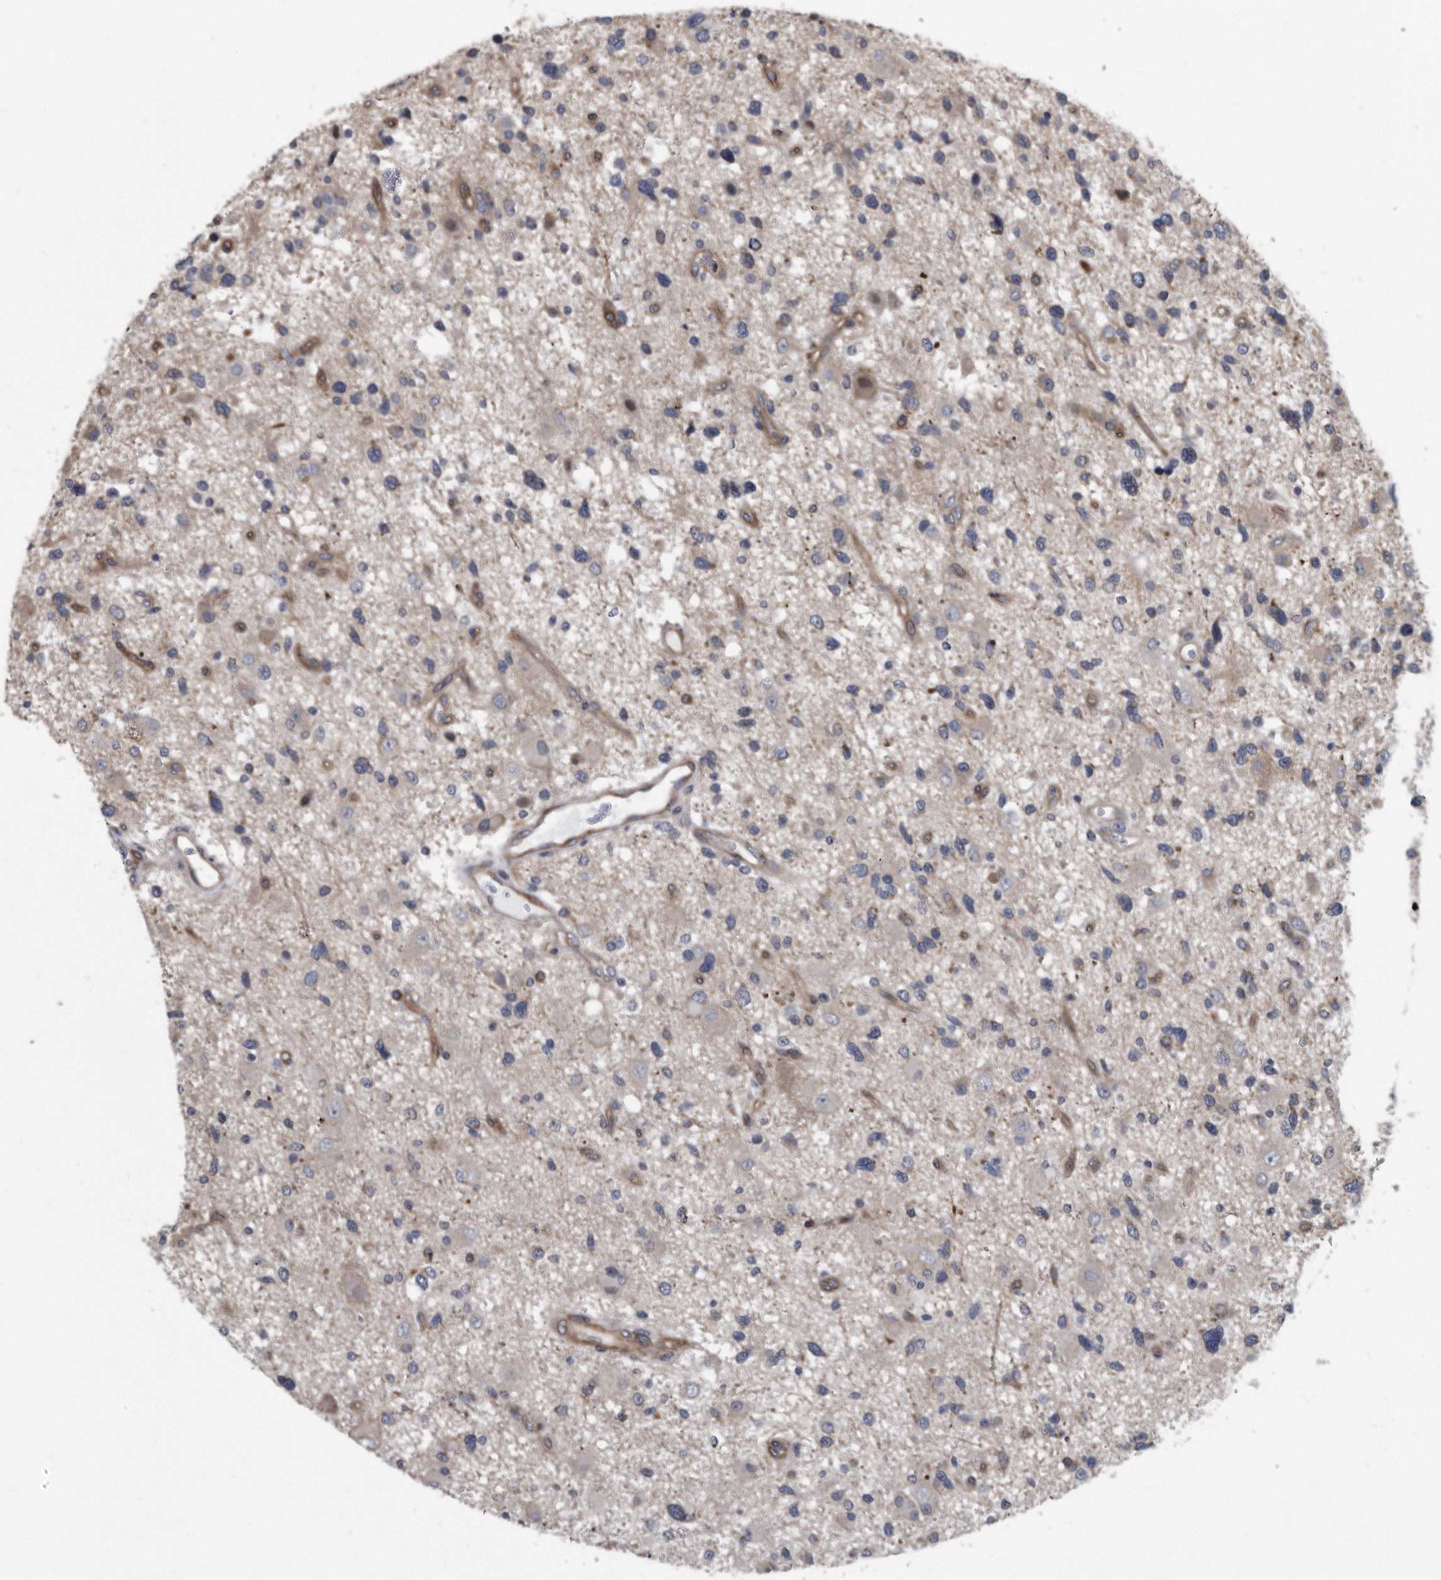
{"staining": {"intensity": "negative", "quantity": "none", "location": "none"}, "tissue": "glioma", "cell_type": "Tumor cells", "image_type": "cancer", "snomed": [{"axis": "morphology", "description": "Glioma, malignant, High grade"}, {"axis": "topography", "description": "Brain"}], "caption": "An image of human glioma is negative for staining in tumor cells.", "gene": "ARMCX1", "patient": {"sex": "male", "age": 33}}